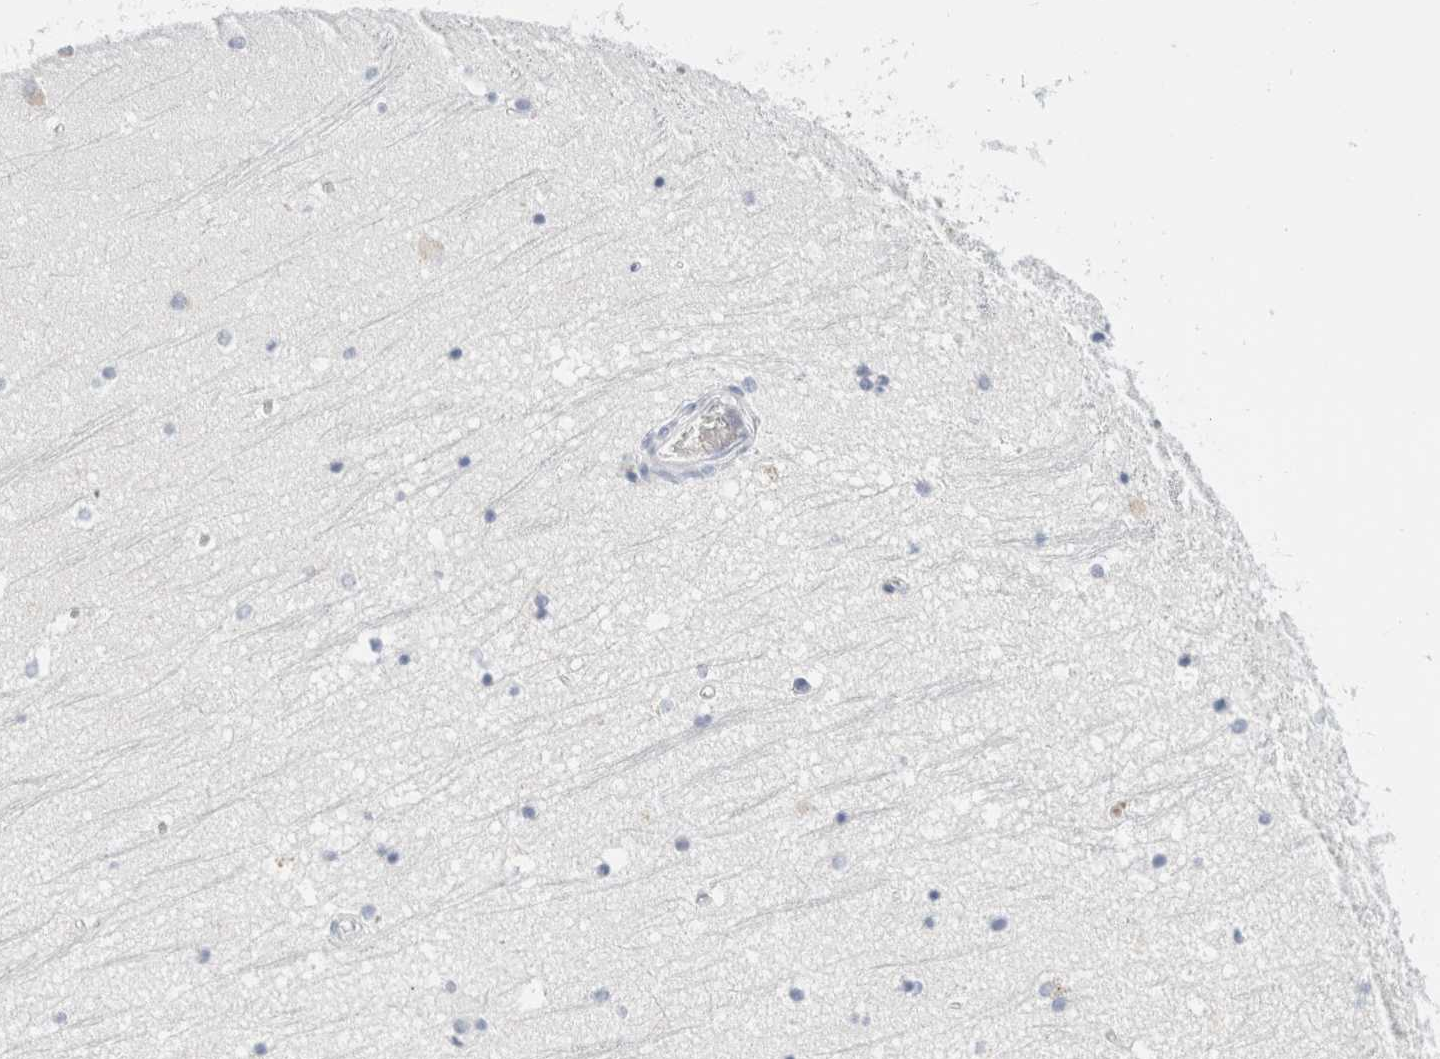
{"staining": {"intensity": "negative", "quantity": "none", "location": "none"}, "tissue": "hippocampus", "cell_type": "Glial cells", "image_type": "normal", "snomed": [{"axis": "morphology", "description": "Normal tissue, NOS"}, {"axis": "topography", "description": "Hippocampus"}], "caption": "Immunohistochemical staining of unremarkable hippocampus shows no significant expression in glial cells. The staining is performed using DAB brown chromogen with nuclei counter-stained in using hematoxylin.", "gene": "ARG1", "patient": {"sex": "male", "age": 45}}